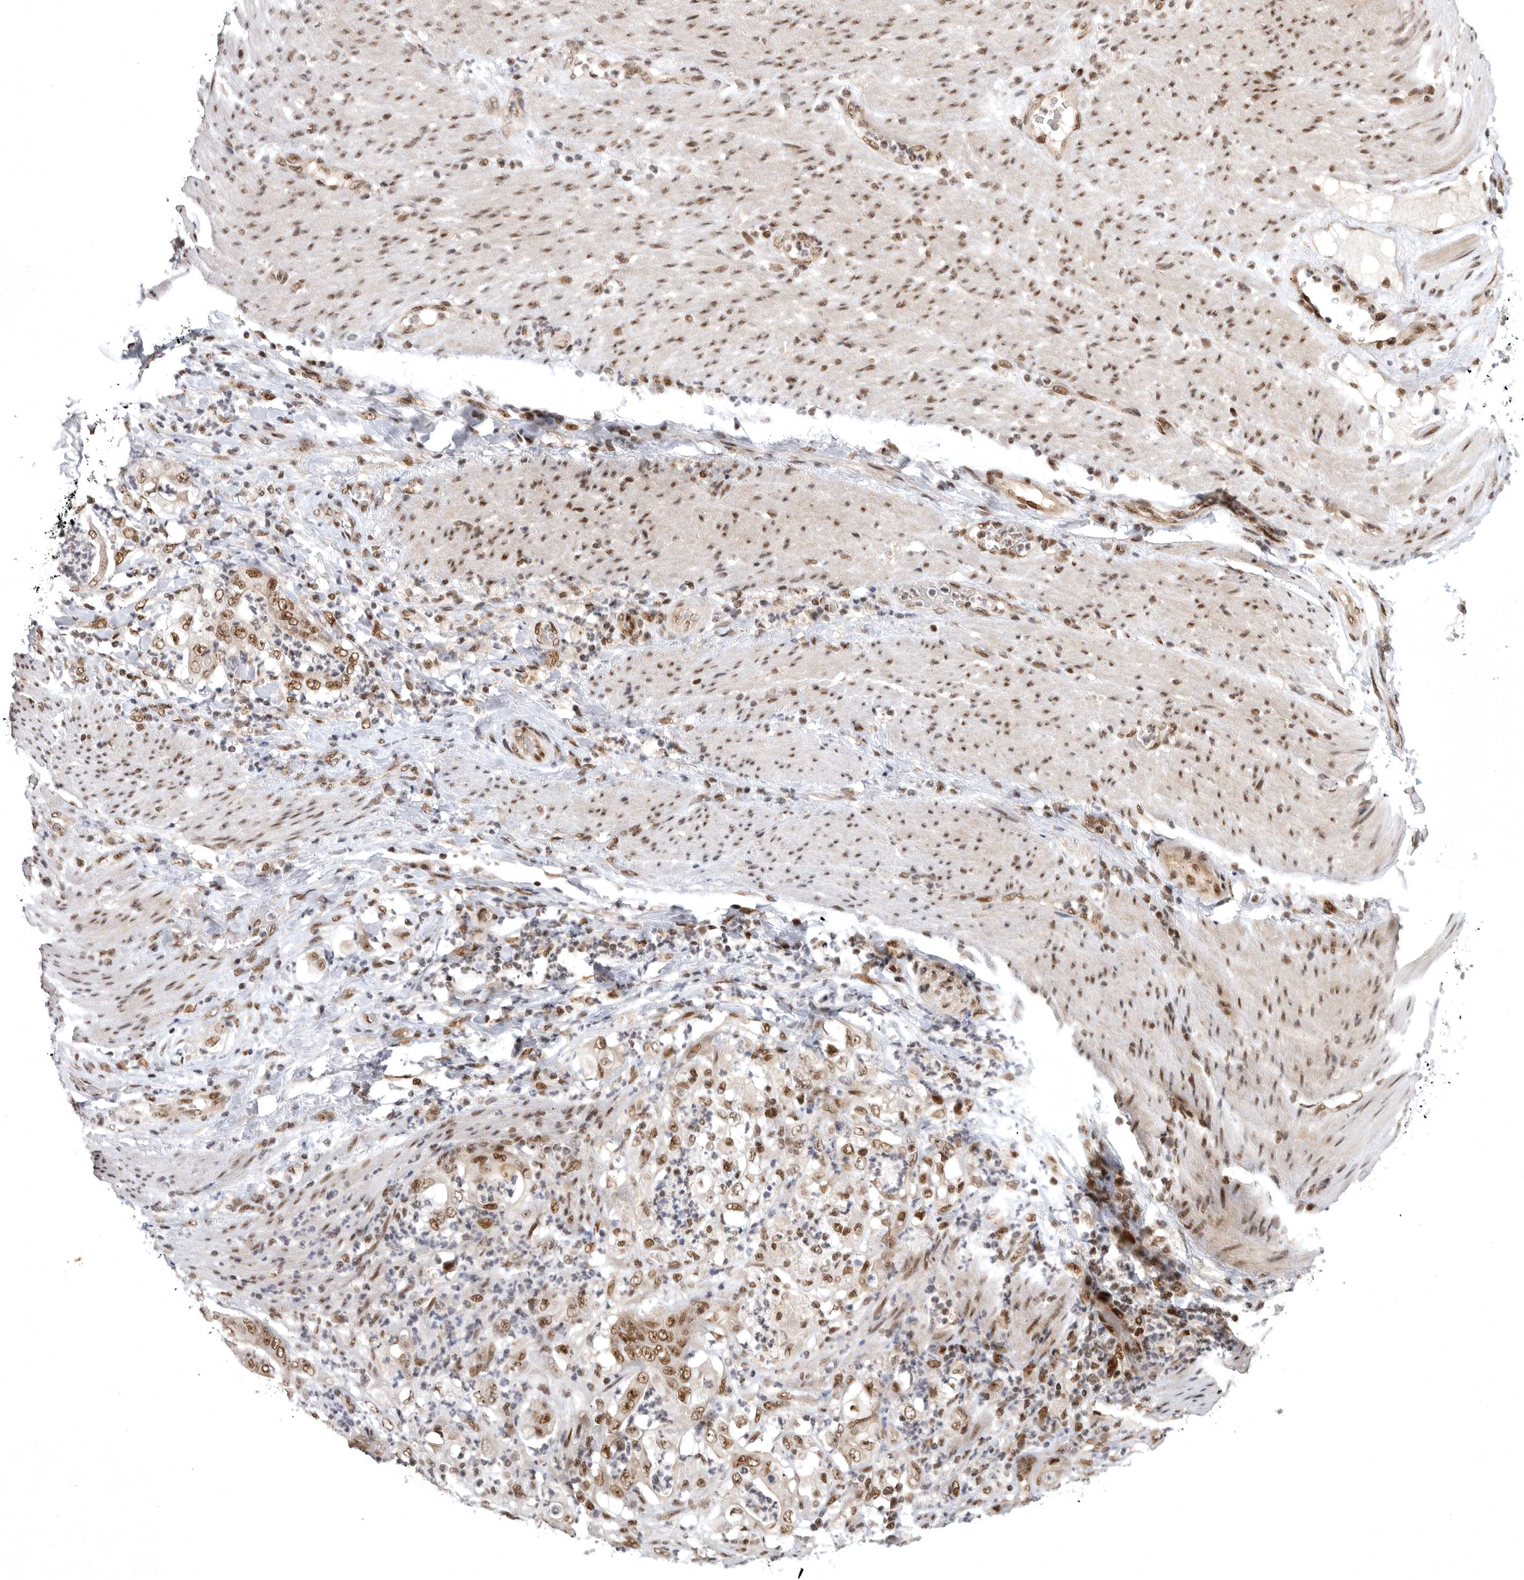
{"staining": {"intensity": "moderate", "quantity": ">75%", "location": "nuclear"}, "tissue": "stomach cancer", "cell_type": "Tumor cells", "image_type": "cancer", "snomed": [{"axis": "morphology", "description": "Adenocarcinoma, NOS"}, {"axis": "topography", "description": "Stomach"}], "caption": "Human adenocarcinoma (stomach) stained for a protein (brown) demonstrates moderate nuclear positive positivity in about >75% of tumor cells.", "gene": "ZNF830", "patient": {"sex": "female", "age": 73}}